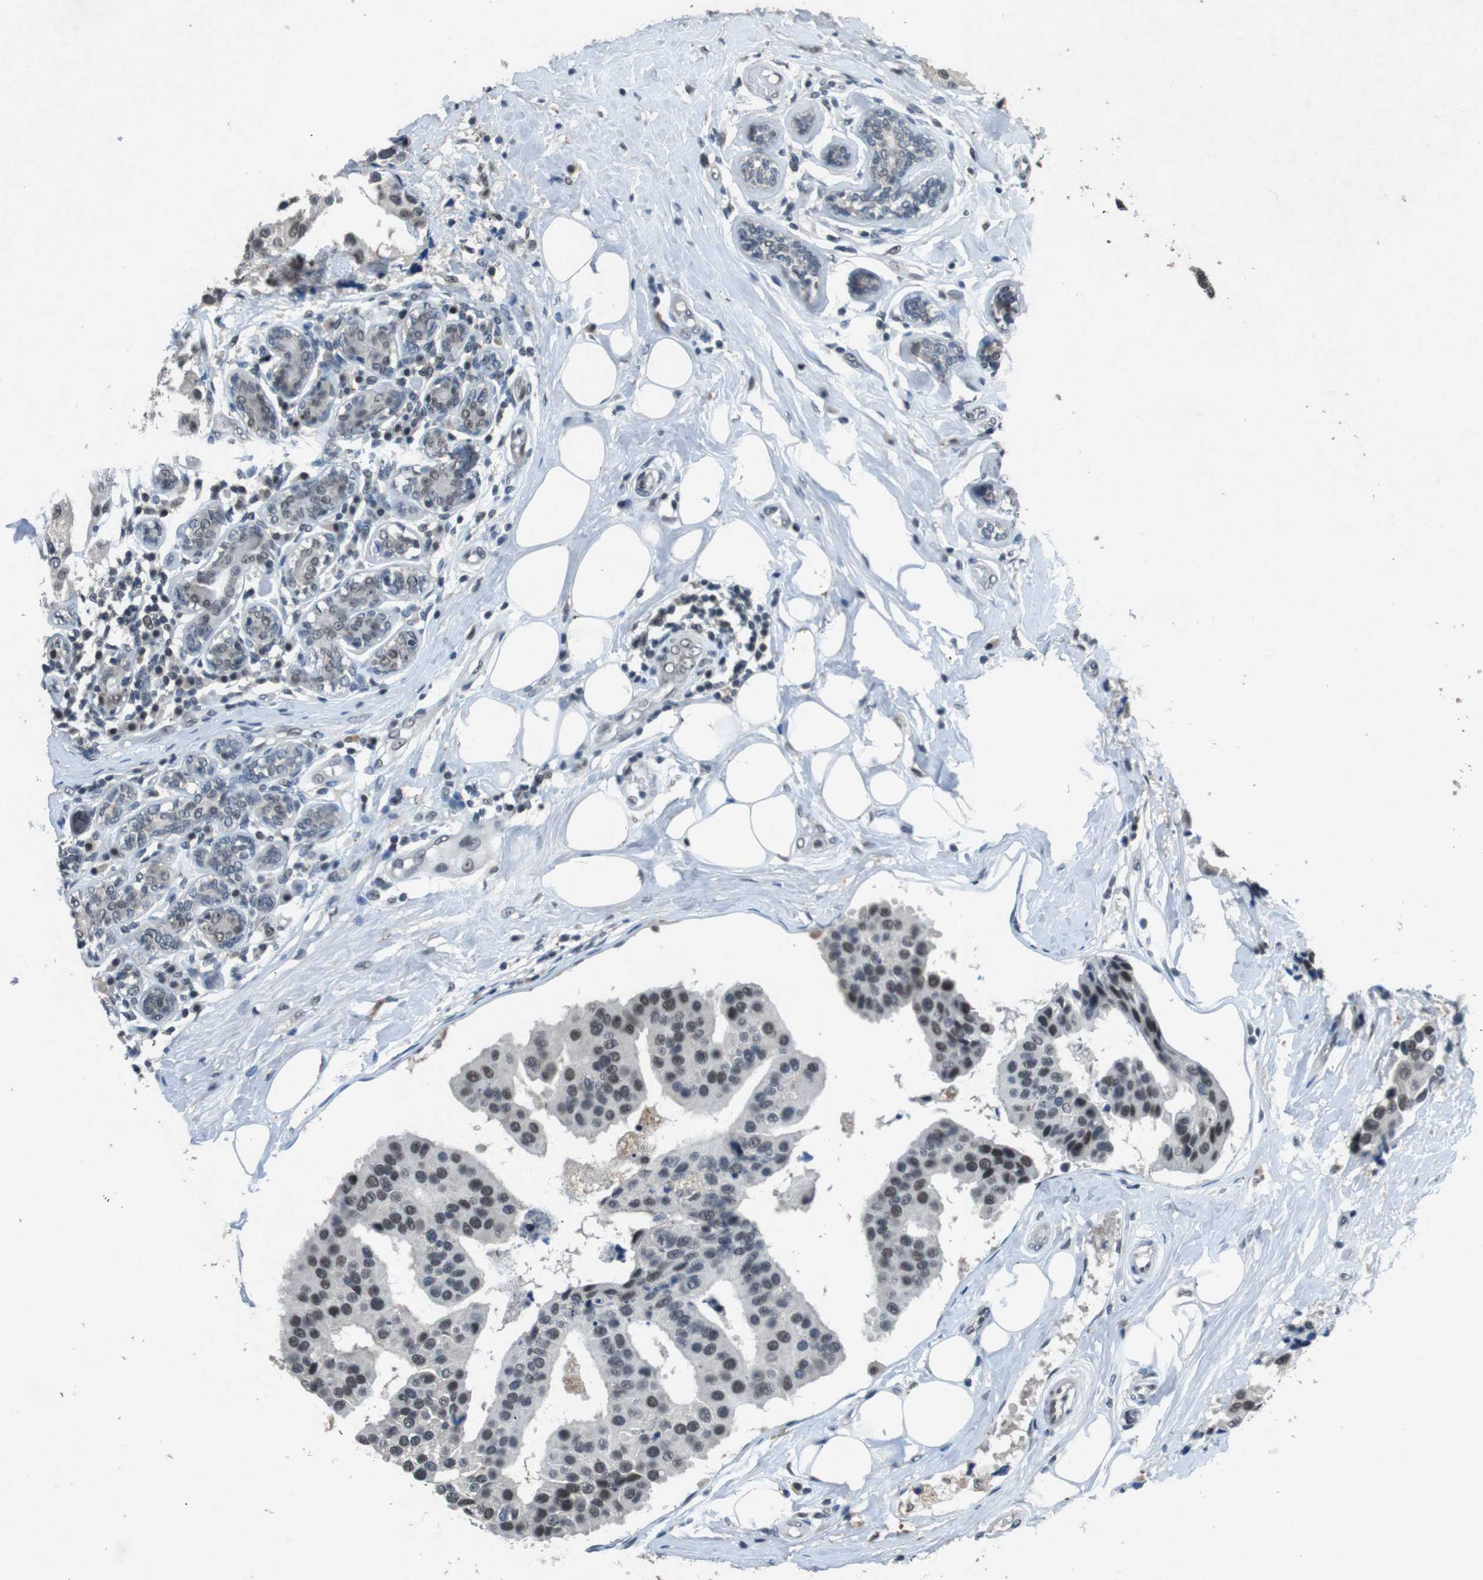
{"staining": {"intensity": "weak", "quantity": "25%-75%", "location": "nuclear"}, "tissue": "breast cancer", "cell_type": "Tumor cells", "image_type": "cancer", "snomed": [{"axis": "morphology", "description": "Normal tissue, NOS"}, {"axis": "morphology", "description": "Duct carcinoma"}, {"axis": "topography", "description": "Breast"}], "caption": "Tumor cells exhibit low levels of weak nuclear expression in about 25%-75% of cells in human breast infiltrating ductal carcinoma.", "gene": "USP7", "patient": {"sex": "female", "age": 39}}